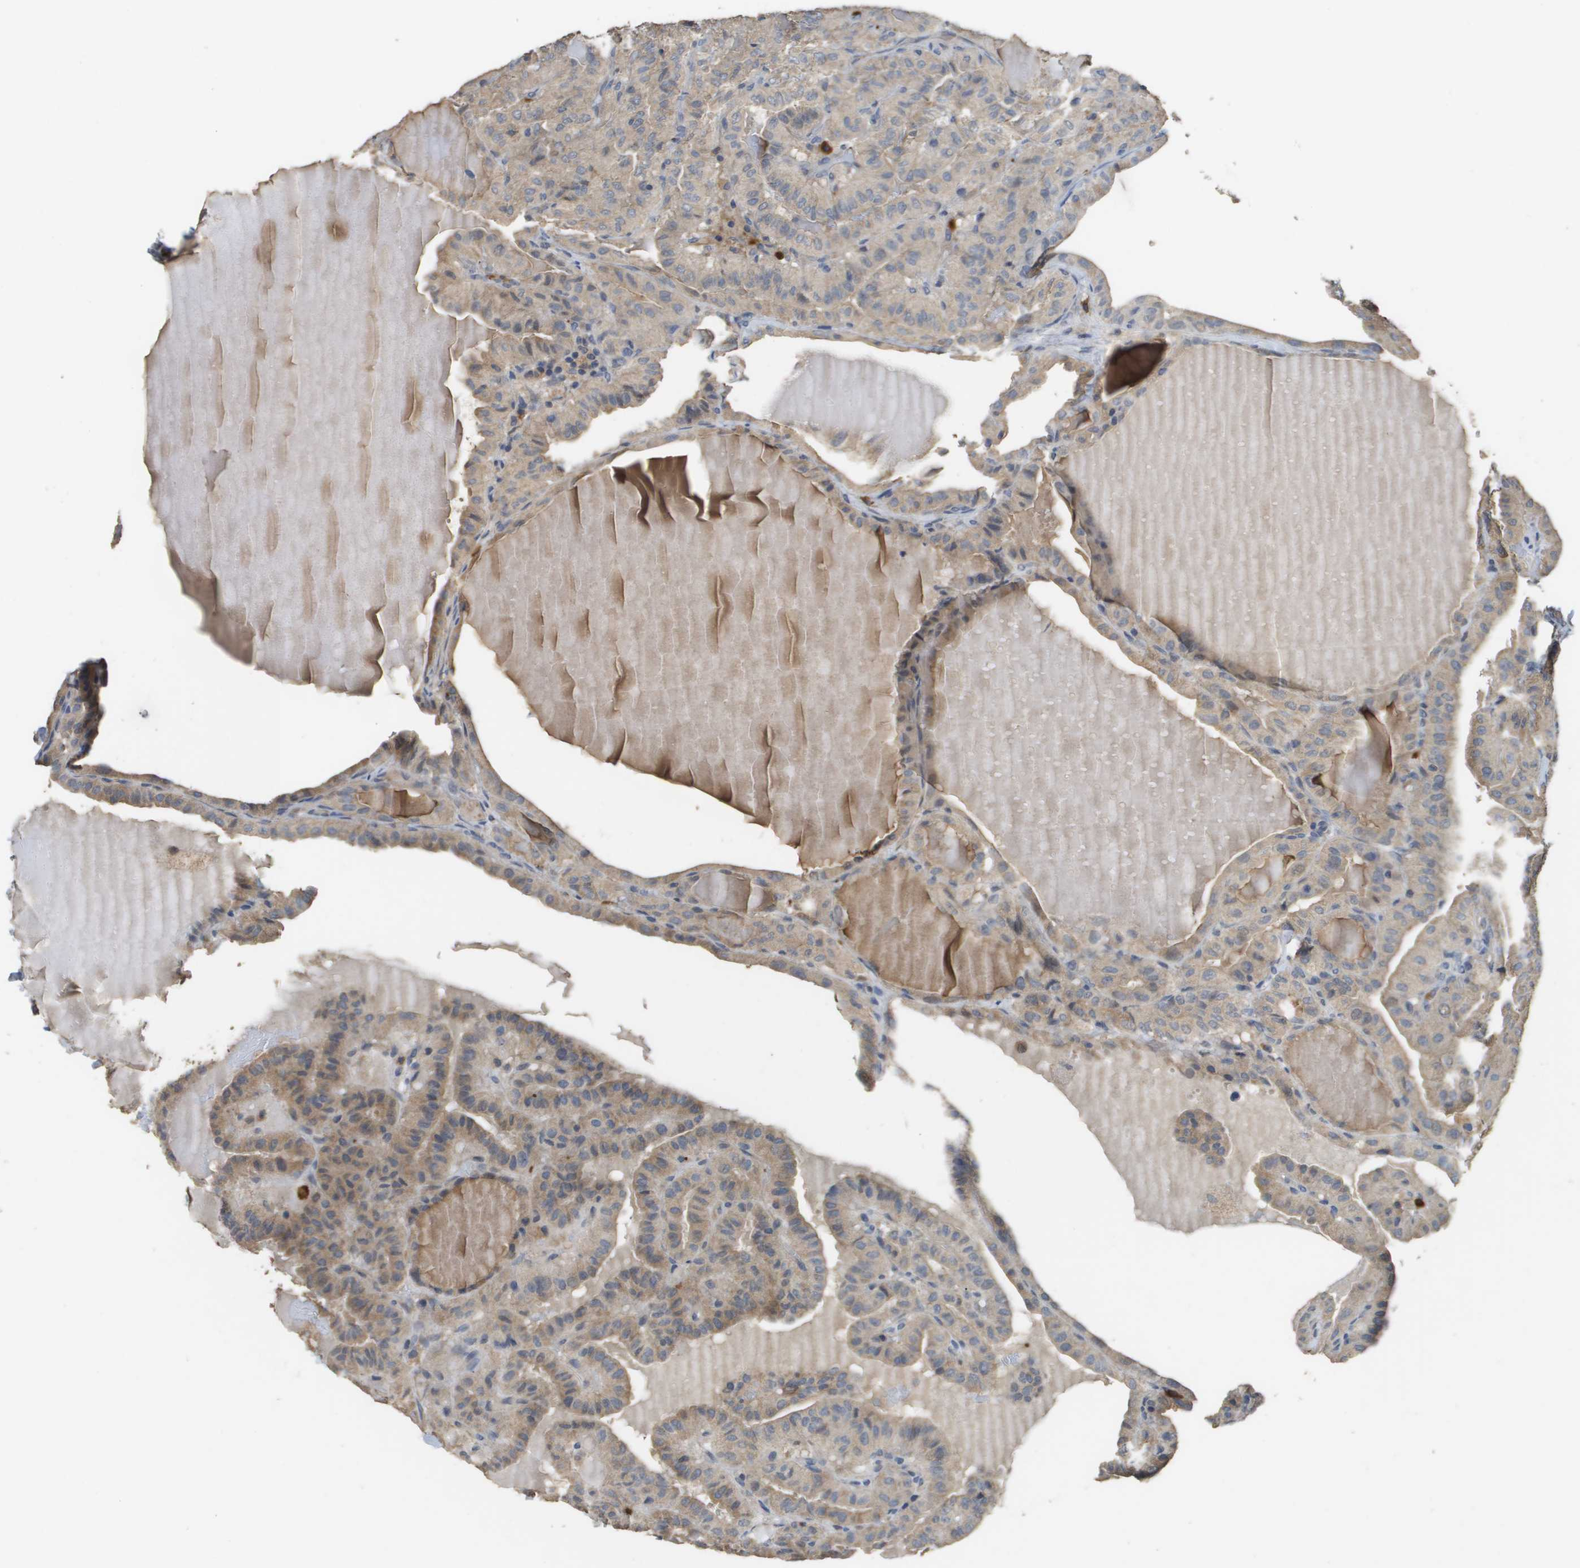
{"staining": {"intensity": "weak", "quantity": "25%-75%", "location": "cytoplasmic/membranous"}, "tissue": "thyroid cancer", "cell_type": "Tumor cells", "image_type": "cancer", "snomed": [{"axis": "morphology", "description": "Papillary adenocarcinoma, NOS"}, {"axis": "topography", "description": "Thyroid gland"}], "caption": "A photomicrograph of thyroid cancer stained for a protein shows weak cytoplasmic/membranous brown staining in tumor cells. (Brightfield microscopy of DAB IHC at high magnification).", "gene": "RAB27B", "patient": {"sex": "male", "age": 77}}